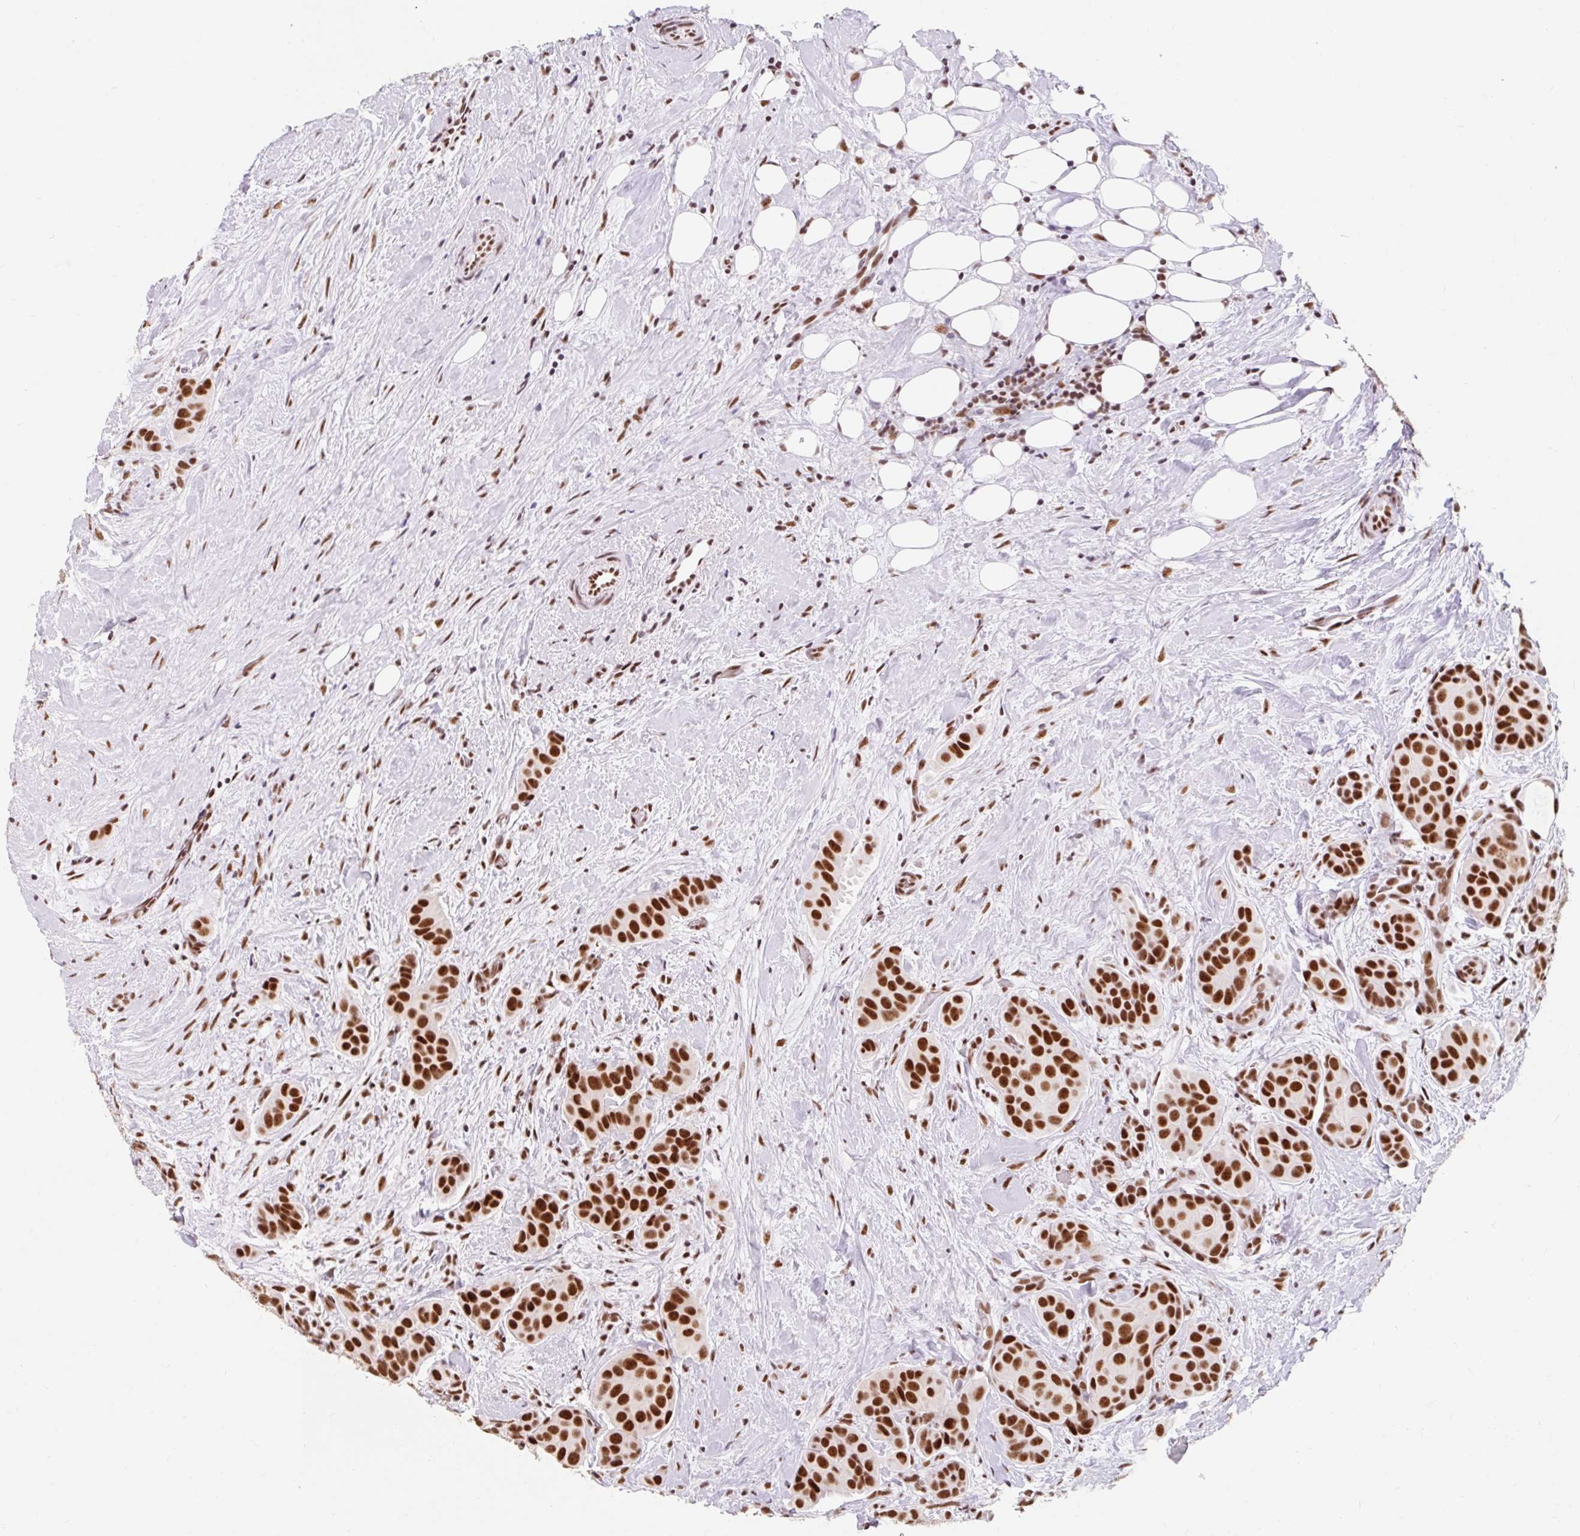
{"staining": {"intensity": "strong", "quantity": ">75%", "location": "nuclear"}, "tissue": "breast cancer", "cell_type": "Tumor cells", "image_type": "cancer", "snomed": [{"axis": "morphology", "description": "Duct carcinoma"}, {"axis": "topography", "description": "Breast"}], "caption": "The image displays immunohistochemical staining of breast cancer. There is strong nuclear expression is seen in about >75% of tumor cells.", "gene": "SRSF10", "patient": {"sex": "female", "age": 70}}